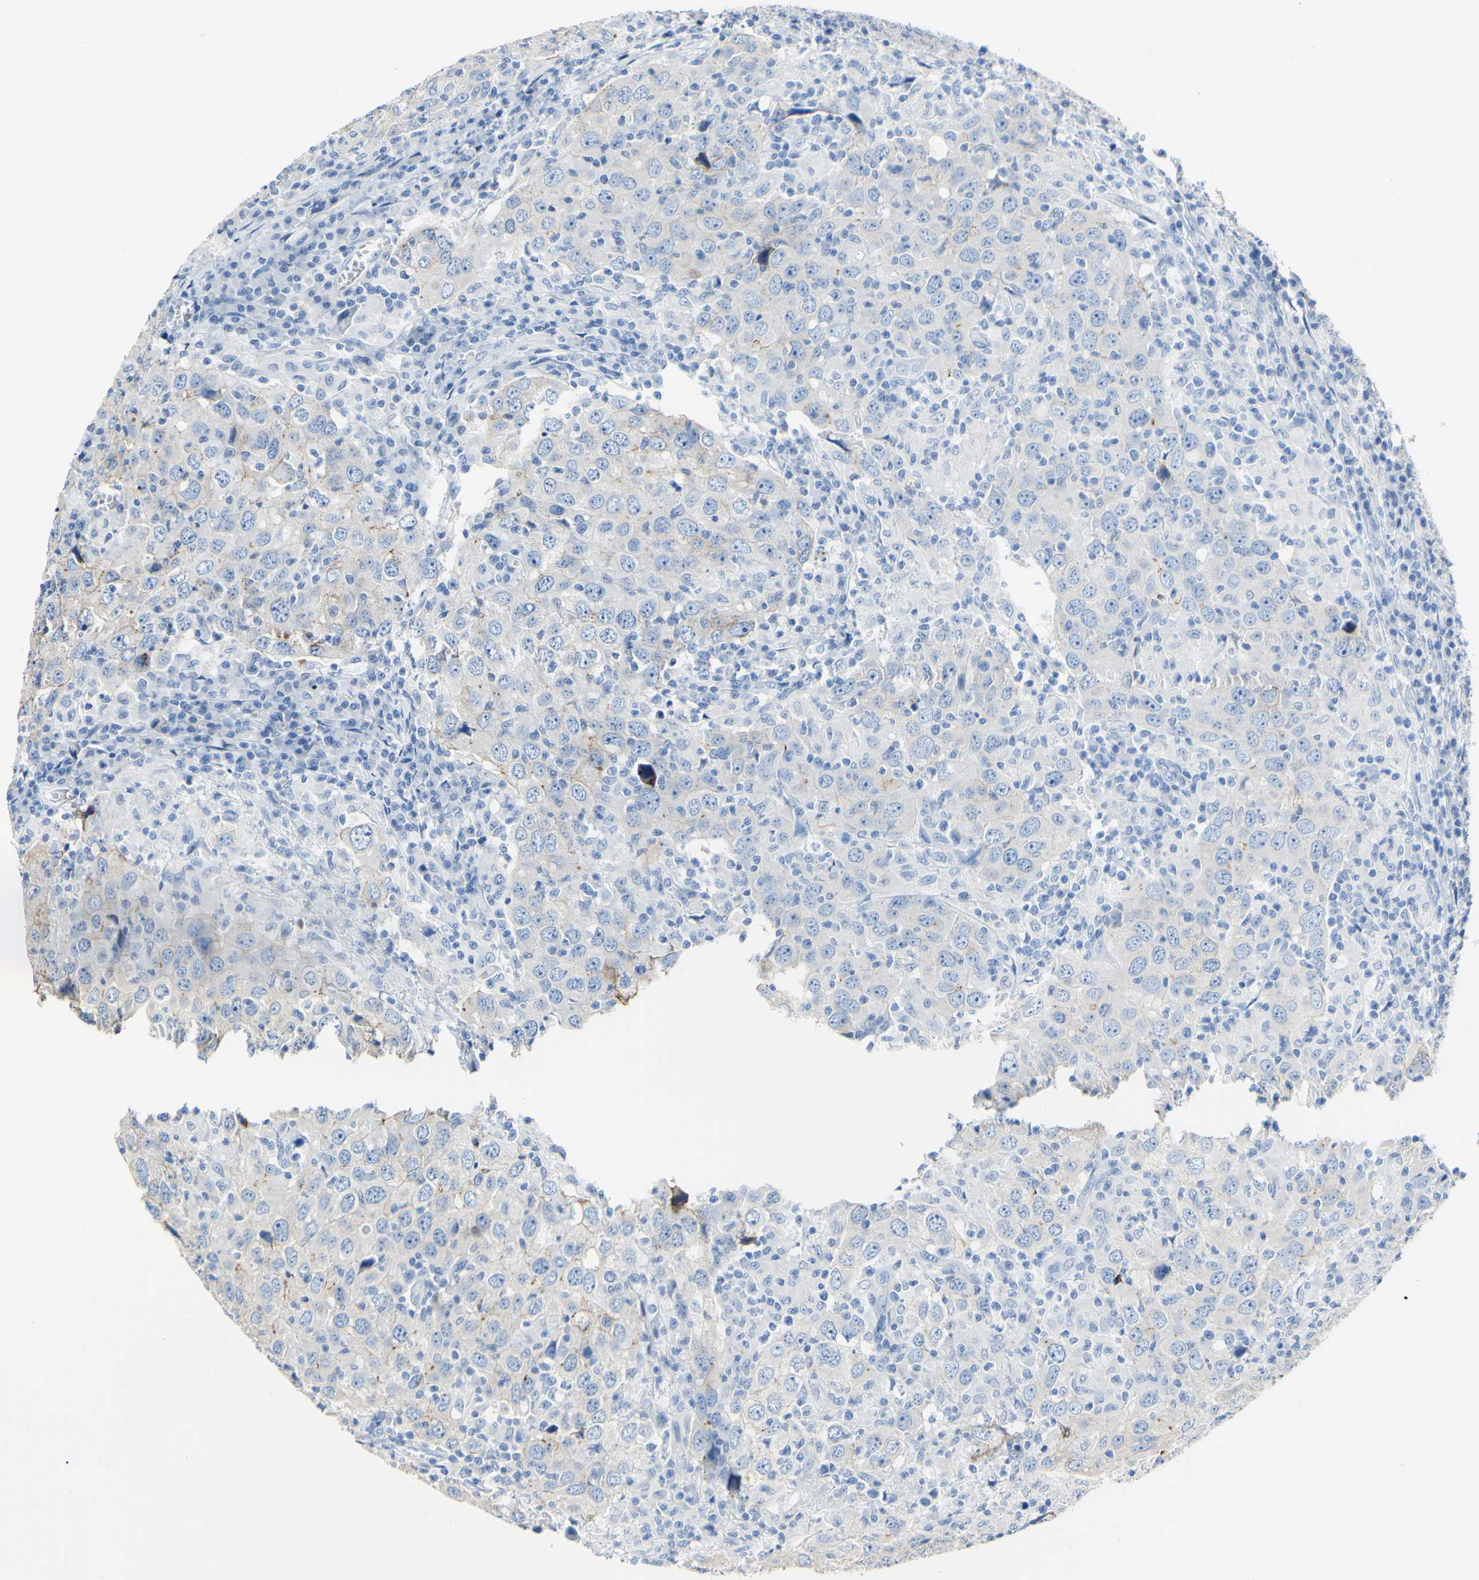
{"staining": {"intensity": "weak", "quantity": "<25%", "location": "cytoplasmic/membranous"}, "tissue": "head and neck cancer", "cell_type": "Tumor cells", "image_type": "cancer", "snomed": [{"axis": "morphology", "description": "Adenocarcinoma, NOS"}, {"axis": "topography", "description": "Salivary gland"}, {"axis": "topography", "description": "Head-Neck"}], "caption": "An IHC histopathology image of head and neck cancer (adenocarcinoma) is shown. There is no staining in tumor cells of head and neck cancer (adenocarcinoma). (Brightfield microscopy of DAB immunohistochemistry at high magnification).", "gene": "DSC2", "patient": {"sex": "female", "age": 65}}